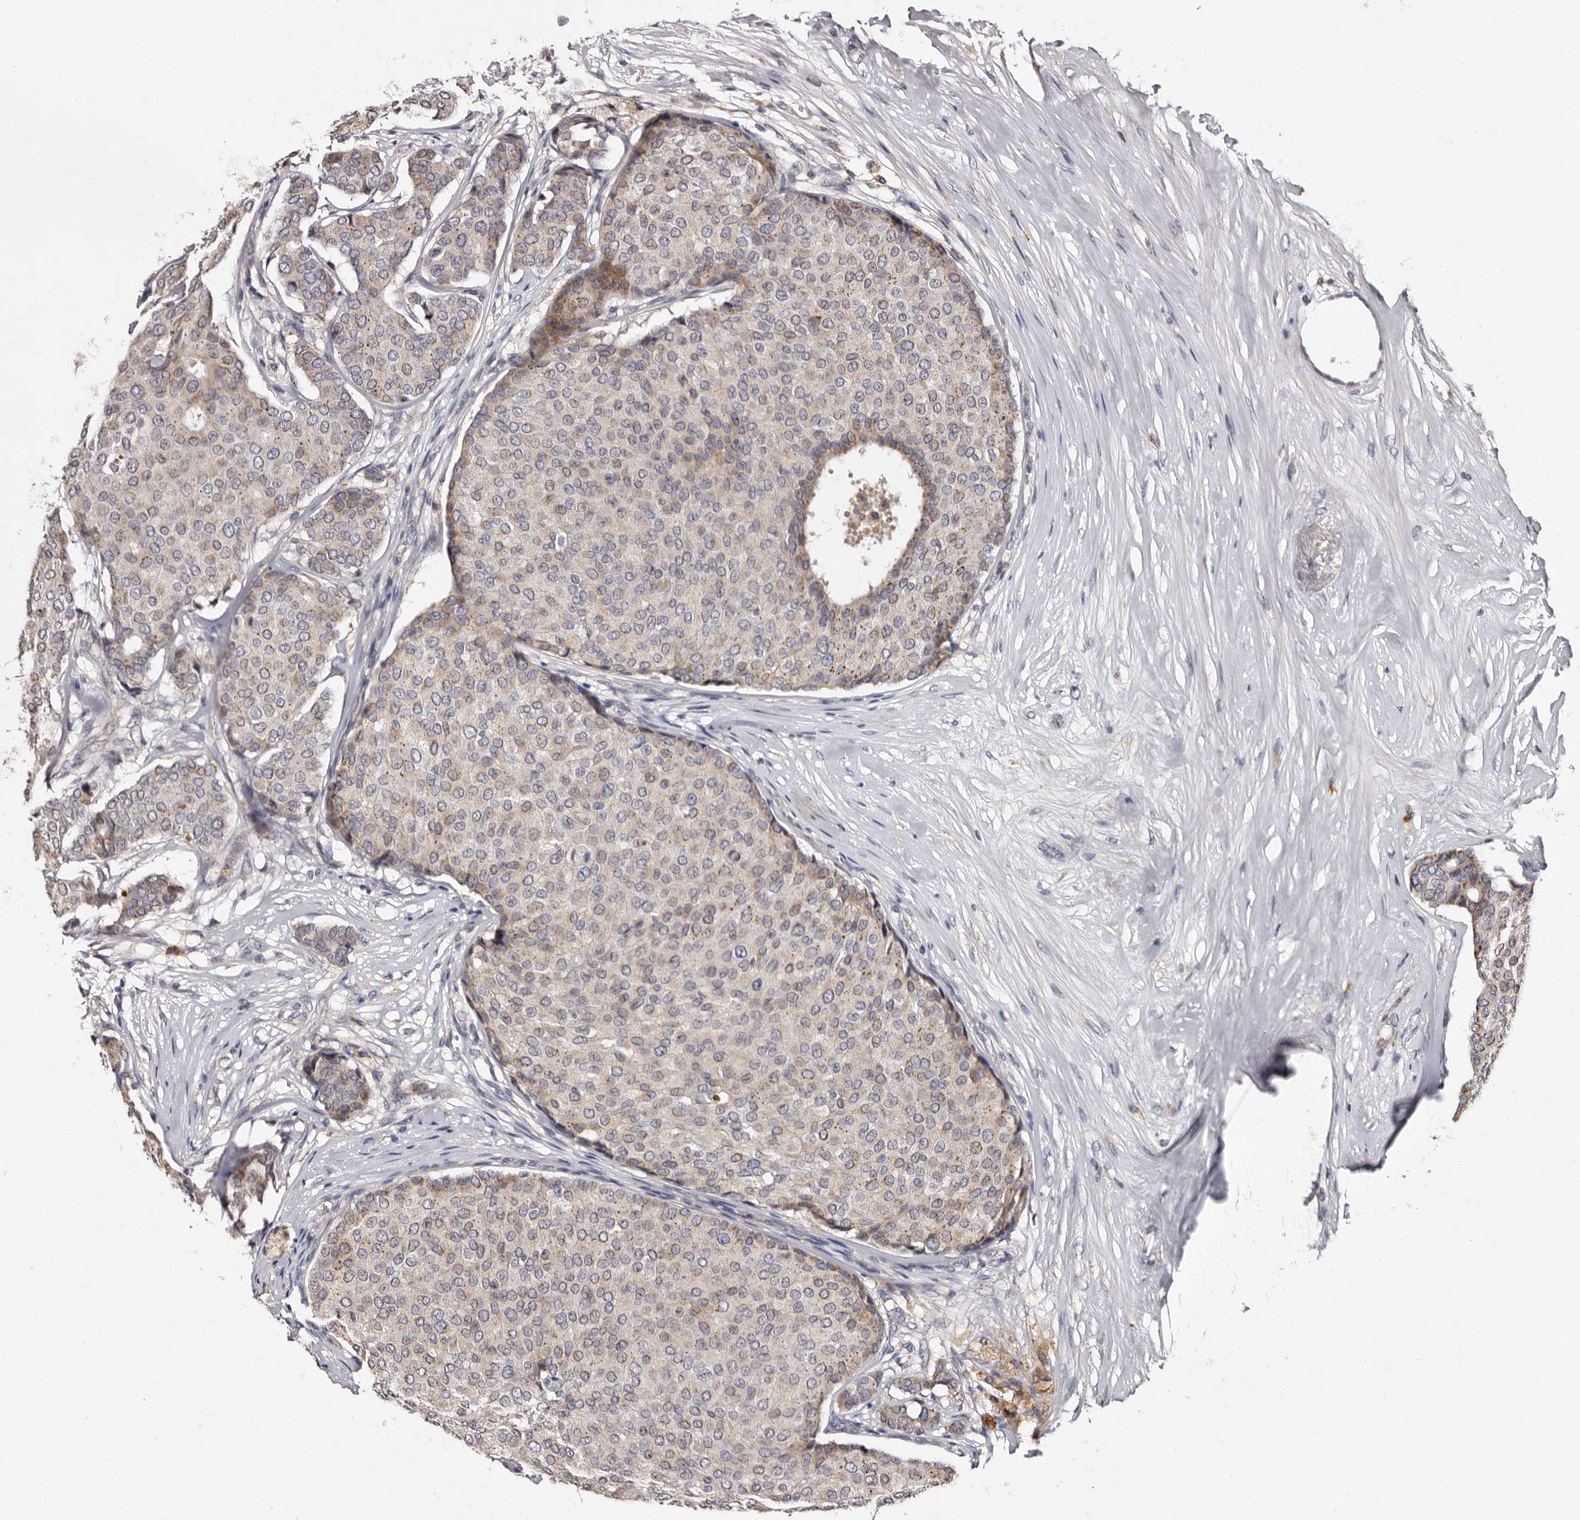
{"staining": {"intensity": "weak", "quantity": "25%-75%", "location": "cytoplasmic/membranous"}, "tissue": "breast cancer", "cell_type": "Tumor cells", "image_type": "cancer", "snomed": [{"axis": "morphology", "description": "Duct carcinoma"}, {"axis": "topography", "description": "Breast"}], "caption": "A high-resolution photomicrograph shows immunohistochemistry staining of breast cancer (invasive ductal carcinoma), which shows weak cytoplasmic/membranous staining in about 25%-75% of tumor cells. (DAB IHC, brown staining for protein, blue staining for nuclei).", "gene": "DNPH1", "patient": {"sex": "female", "age": 75}}